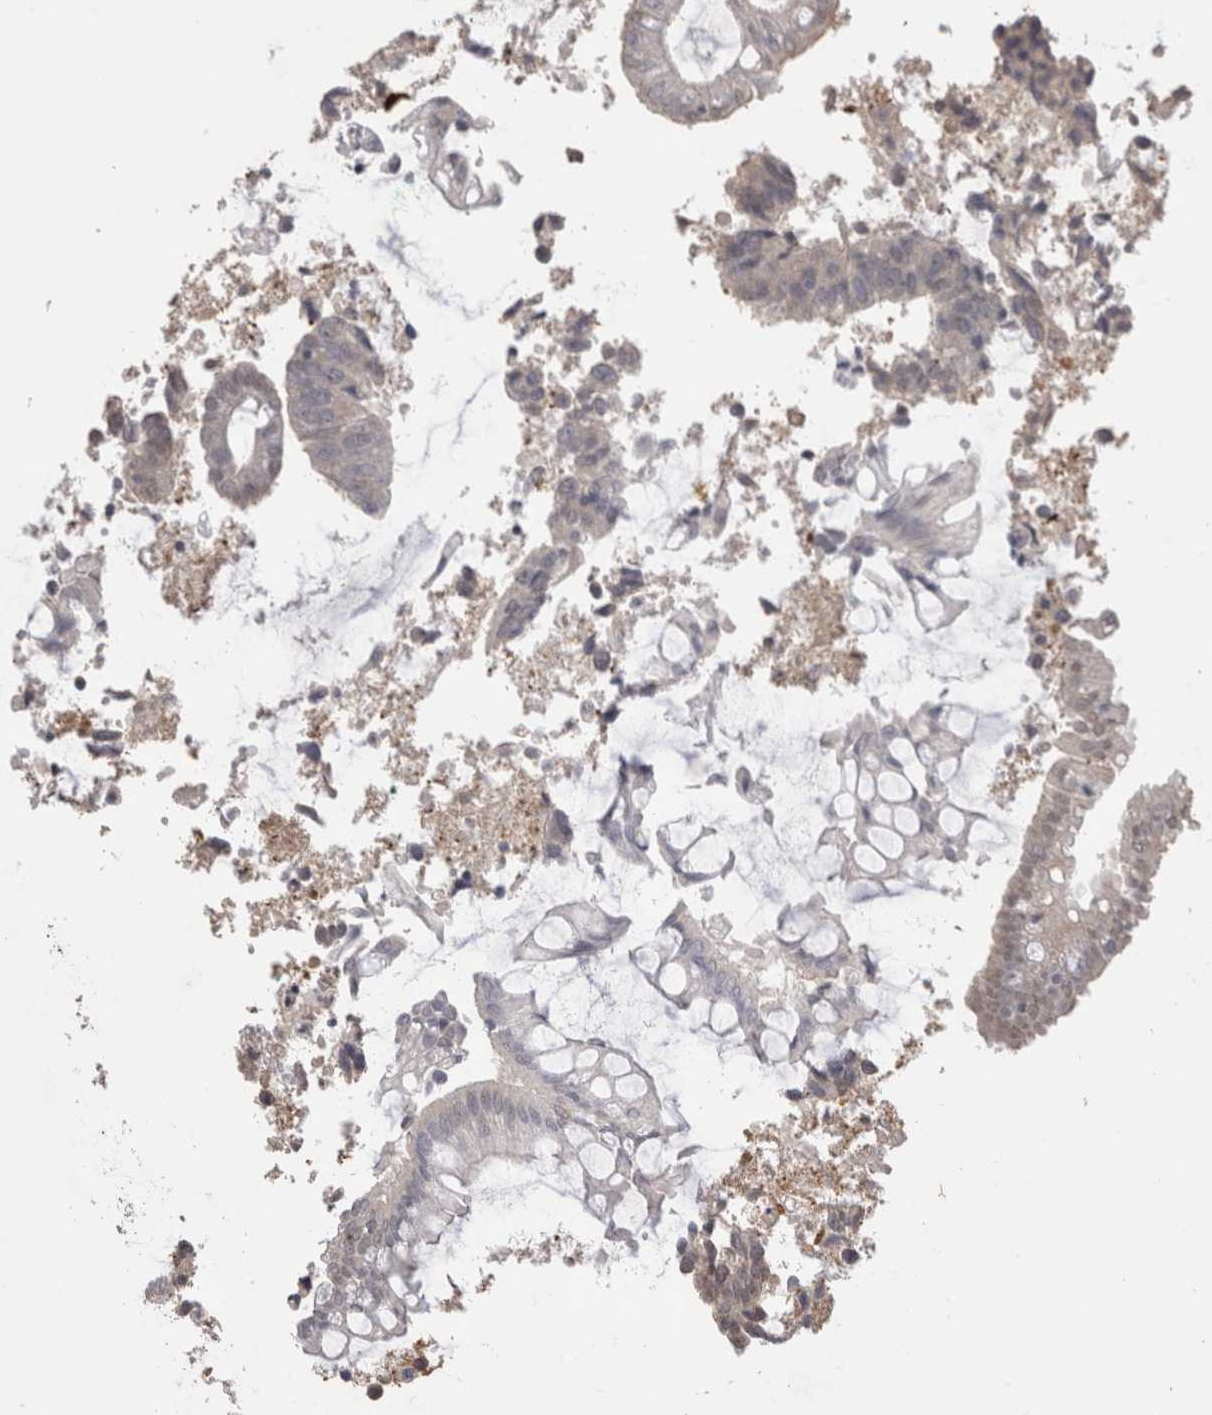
{"staining": {"intensity": "negative", "quantity": "none", "location": "none"}, "tissue": "colorectal cancer", "cell_type": "Tumor cells", "image_type": "cancer", "snomed": [{"axis": "morphology", "description": "Adenocarcinoma, NOS"}, {"axis": "topography", "description": "Rectum"}], "caption": "Immunohistochemical staining of colorectal adenocarcinoma demonstrates no significant staining in tumor cells. Nuclei are stained in blue.", "gene": "CDH13", "patient": {"sex": "male", "age": 84}}